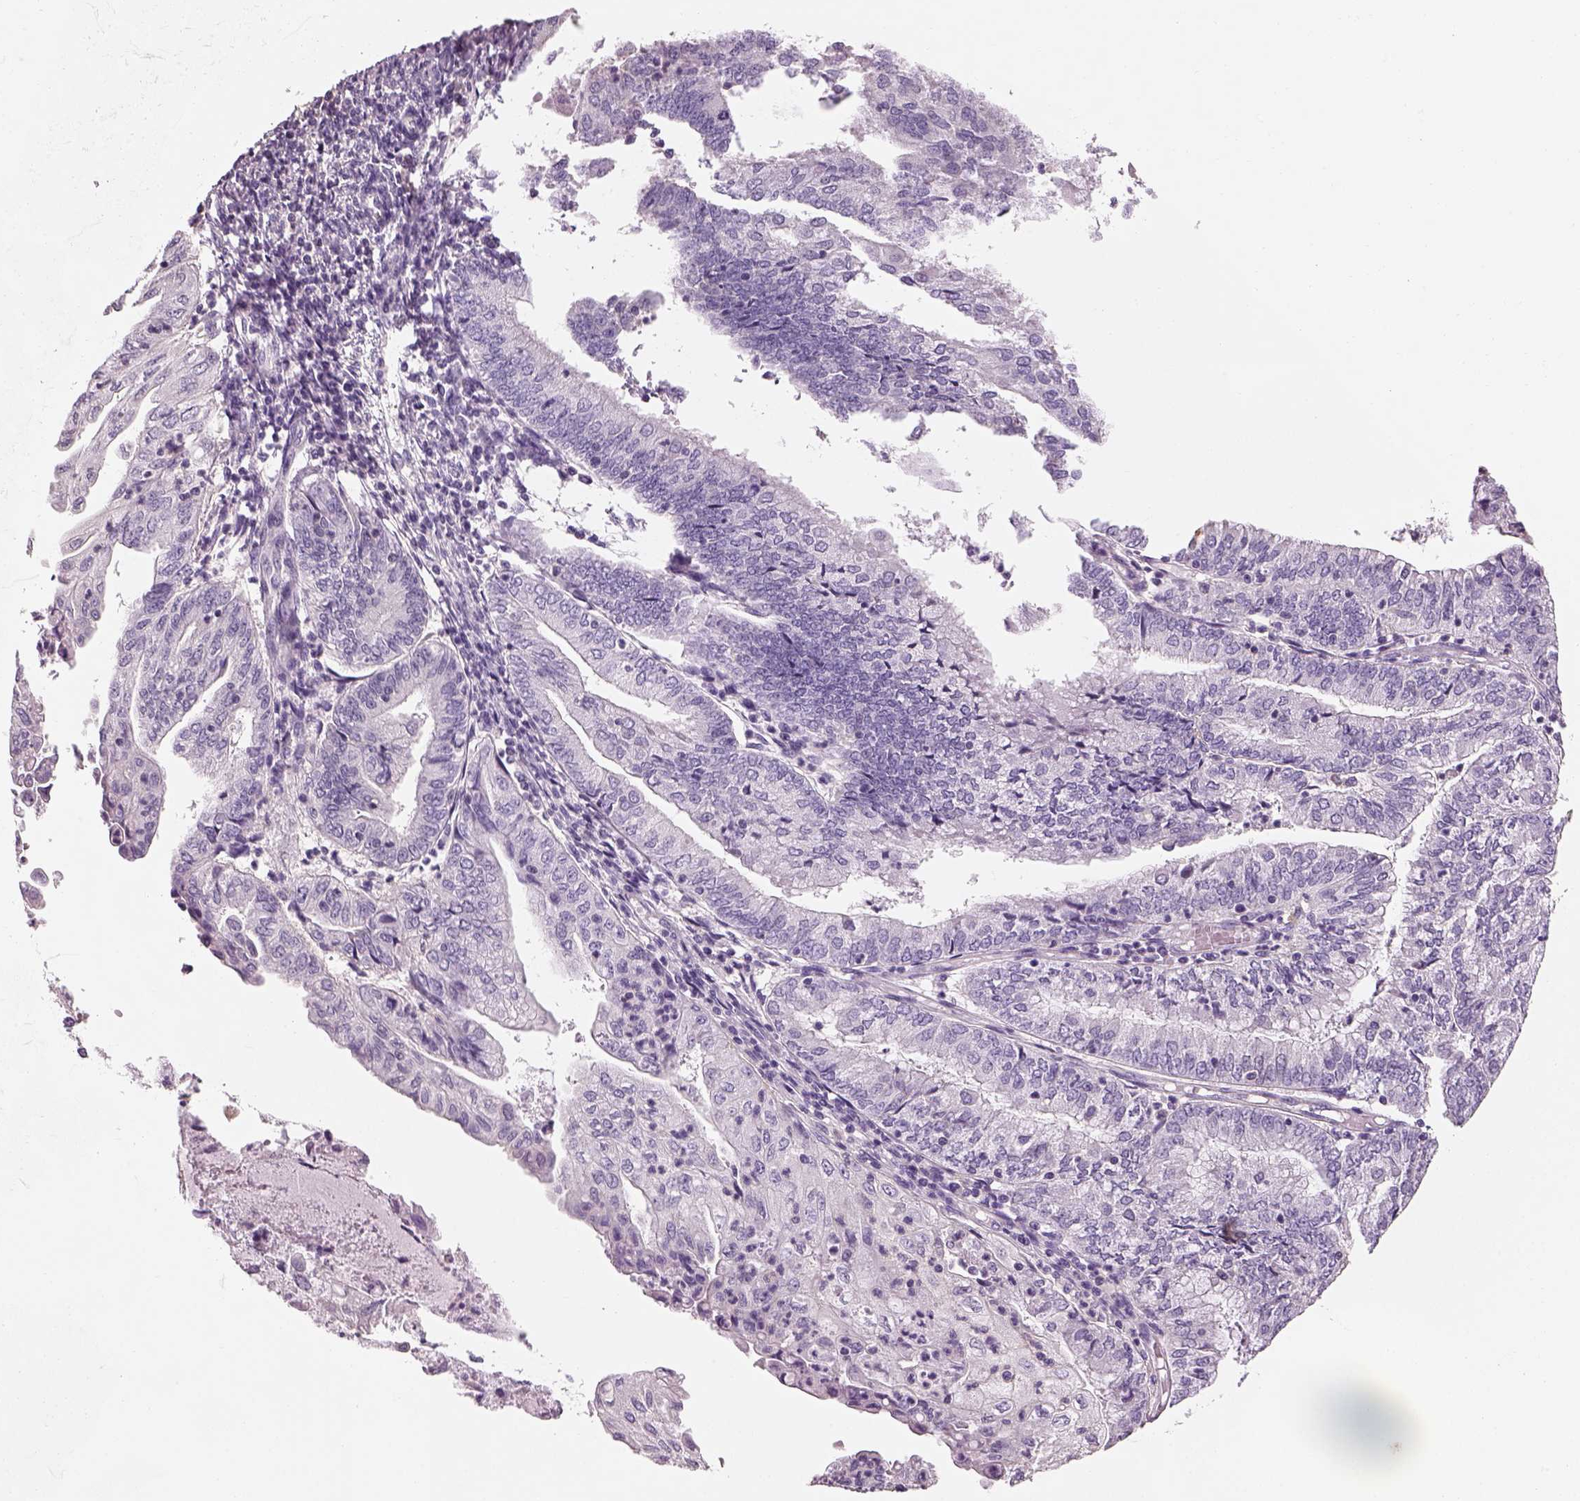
{"staining": {"intensity": "negative", "quantity": "none", "location": "none"}, "tissue": "endometrial cancer", "cell_type": "Tumor cells", "image_type": "cancer", "snomed": [{"axis": "morphology", "description": "Adenocarcinoma, NOS"}, {"axis": "topography", "description": "Endometrium"}], "caption": "A high-resolution image shows immunohistochemistry (IHC) staining of endometrial cancer, which shows no significant staining in tumor cells. (DAB (3,3'-diaminobenzidine) immunohistochemistry, high magnification).", "gene": "OTUD6A", "patient": {"sex": "female", "age": 55}}